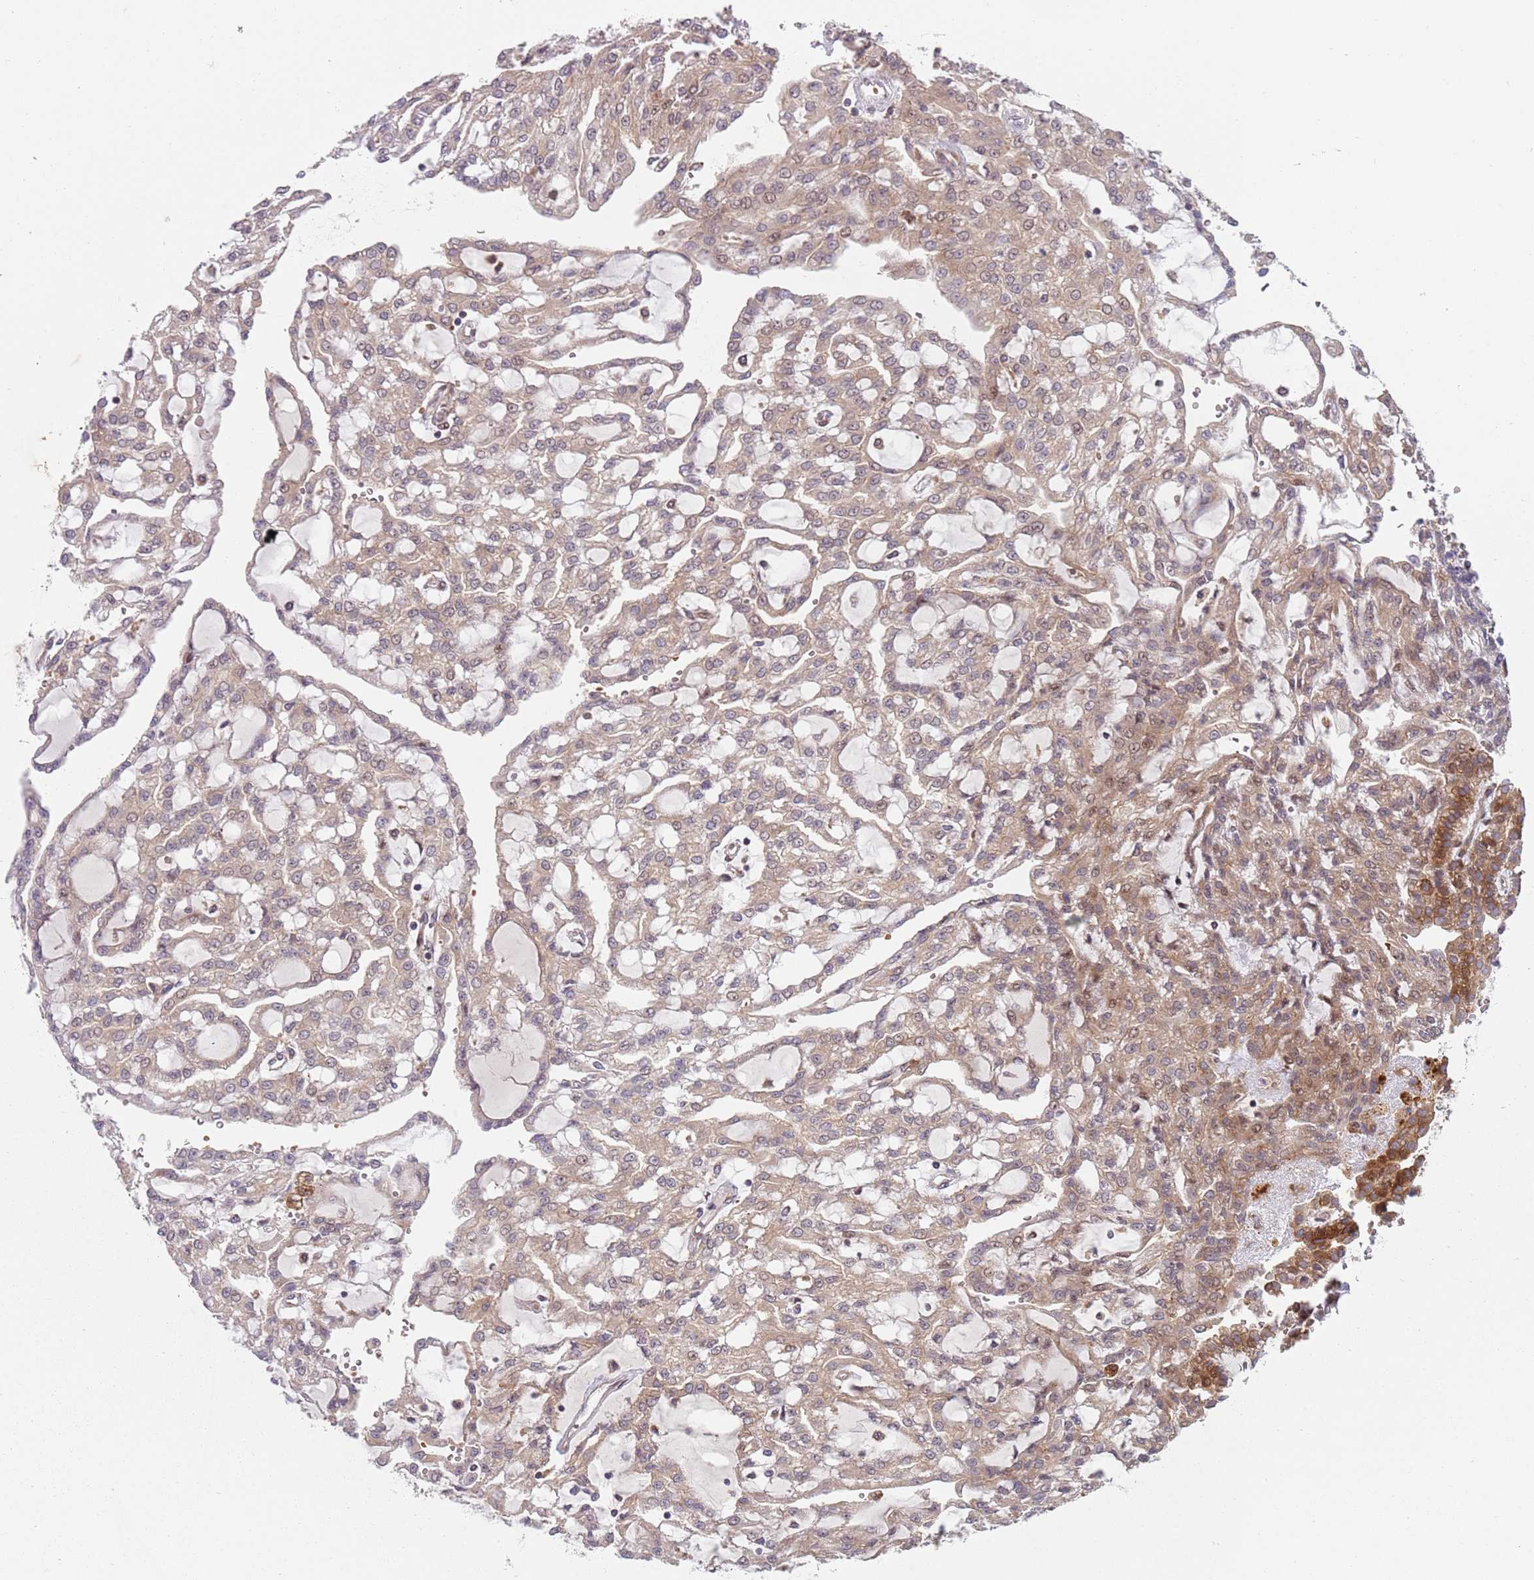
{"staining": {"intensity": "weak", "quantity": "25%-75%", "location": "cytoplasmic/membranous"}, "tissue": "renal cancer", "cell_type": "Tumor cells", "image_type": "cancer", "snomed": [{"axis": "morphology", "description": "Adenocarcinoma, NOS"}, {"axis": "topography", "description": "Kidney"}], "caption": "Immunohistochemistry (IHC) staining of adenocarcinoma (renal), which displays low levels of weak cytoplasmic/membranous staining in approximately 25%-75% of tumor cells indicating weak cytoplasmic/membranous protein staining. The staining was performed using DAB (brown) for protein detection and nuclei were counterstained in hematoxylin (blue).", "gene": "GGA1", "patient": {"sex": "male", "age": 63}}